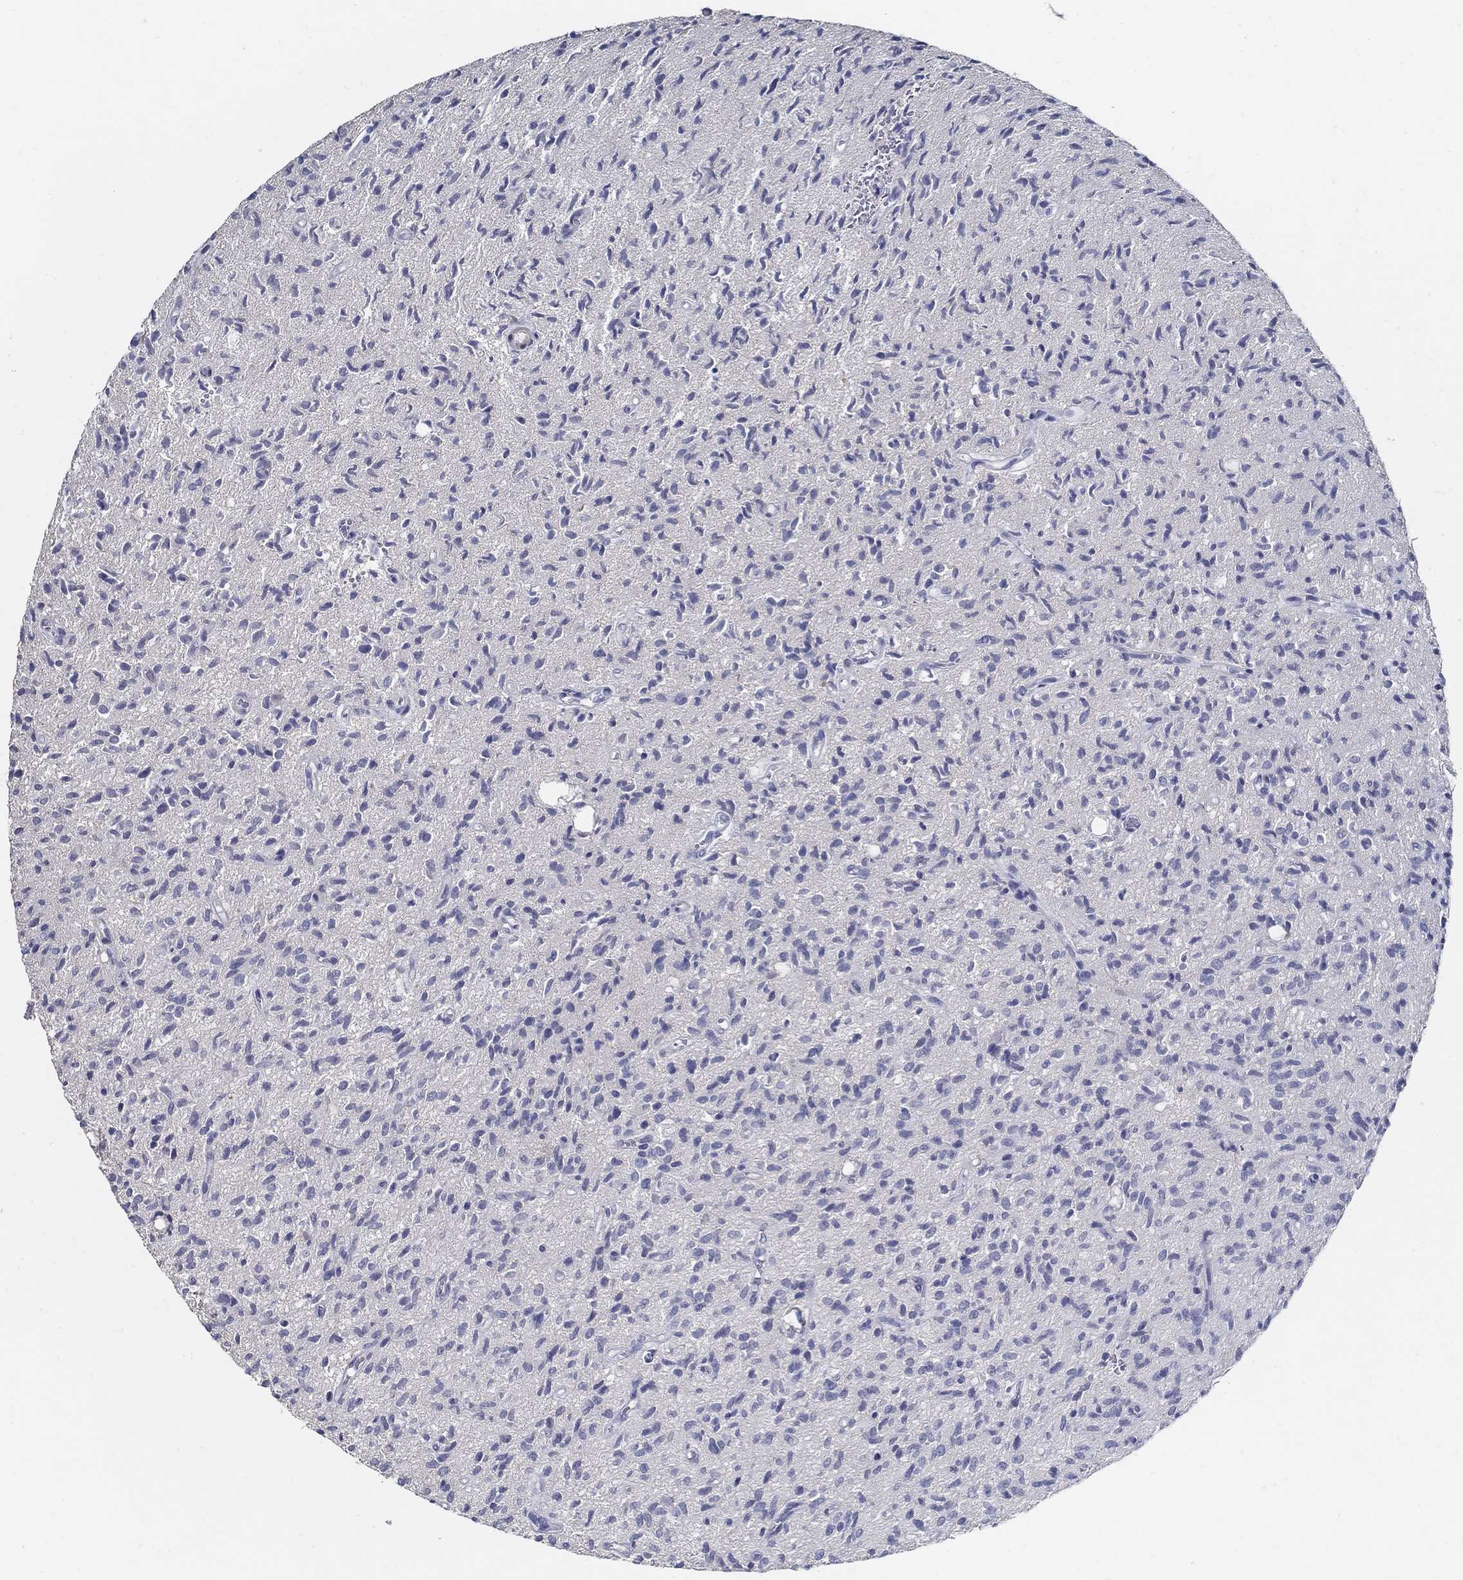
{"staining": {"intensity": "negative", "quantity": "none", "location": "none"}, "tissue": "glioma", "cell_type": "Tumor cells", "image_type": "cancer", "snomed": [{"axis": "morphology", "description": "Glioma, malignant, High grade"}, {"axis": "topography", "description": "Brain"}], "caption": "A micrograph of human malignant glioma (high-grade) is negative for staining in tumor cells. Nuclei are stained in blue.", "gene": "USP29", "patient": {"sex": "male", "age": 64}}